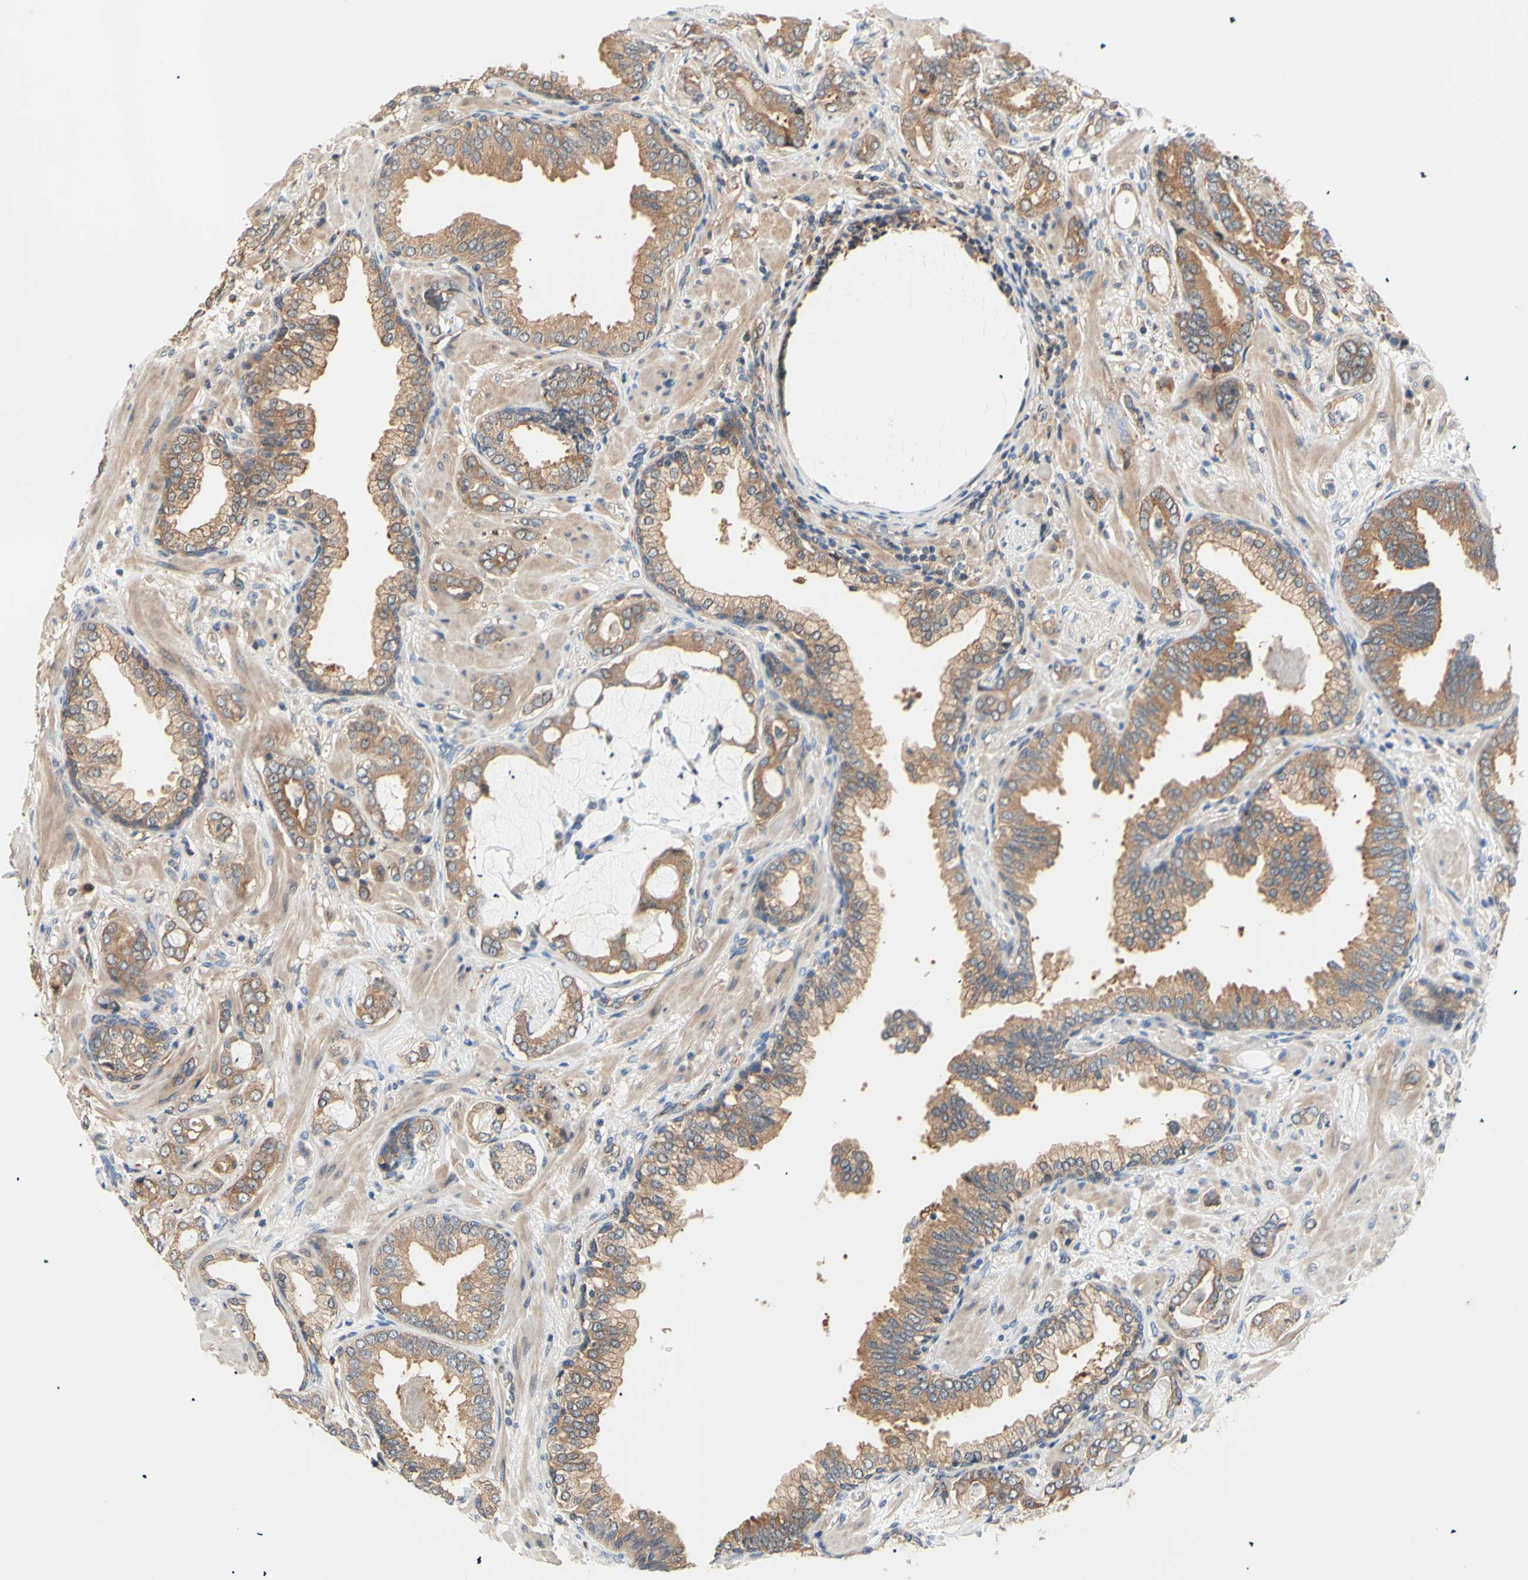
{"staining": {"intensity": "moderate", "quantity": ">75%", "location": "cytoplasmic/membranous"}, "tissue": "prostate cancer", "cell_type": "Tumor cells", "image_type": "cancer", "snomed": [{"axis": "morphology", "description": "Adenocarcinoma, Low grade"}, {"axis": "topography", "description": "Prostate"}], "caption": "Approximately >75% of tumor cells in human prostate cancer (low-grade adenocarcinoma) exhibit moderate cytoplasmic/membranous protein staining as visualized by brown immunohistochemical staining.", "gene": "DYNLRB1", "patient": {"sex": "male", "age": 53}}